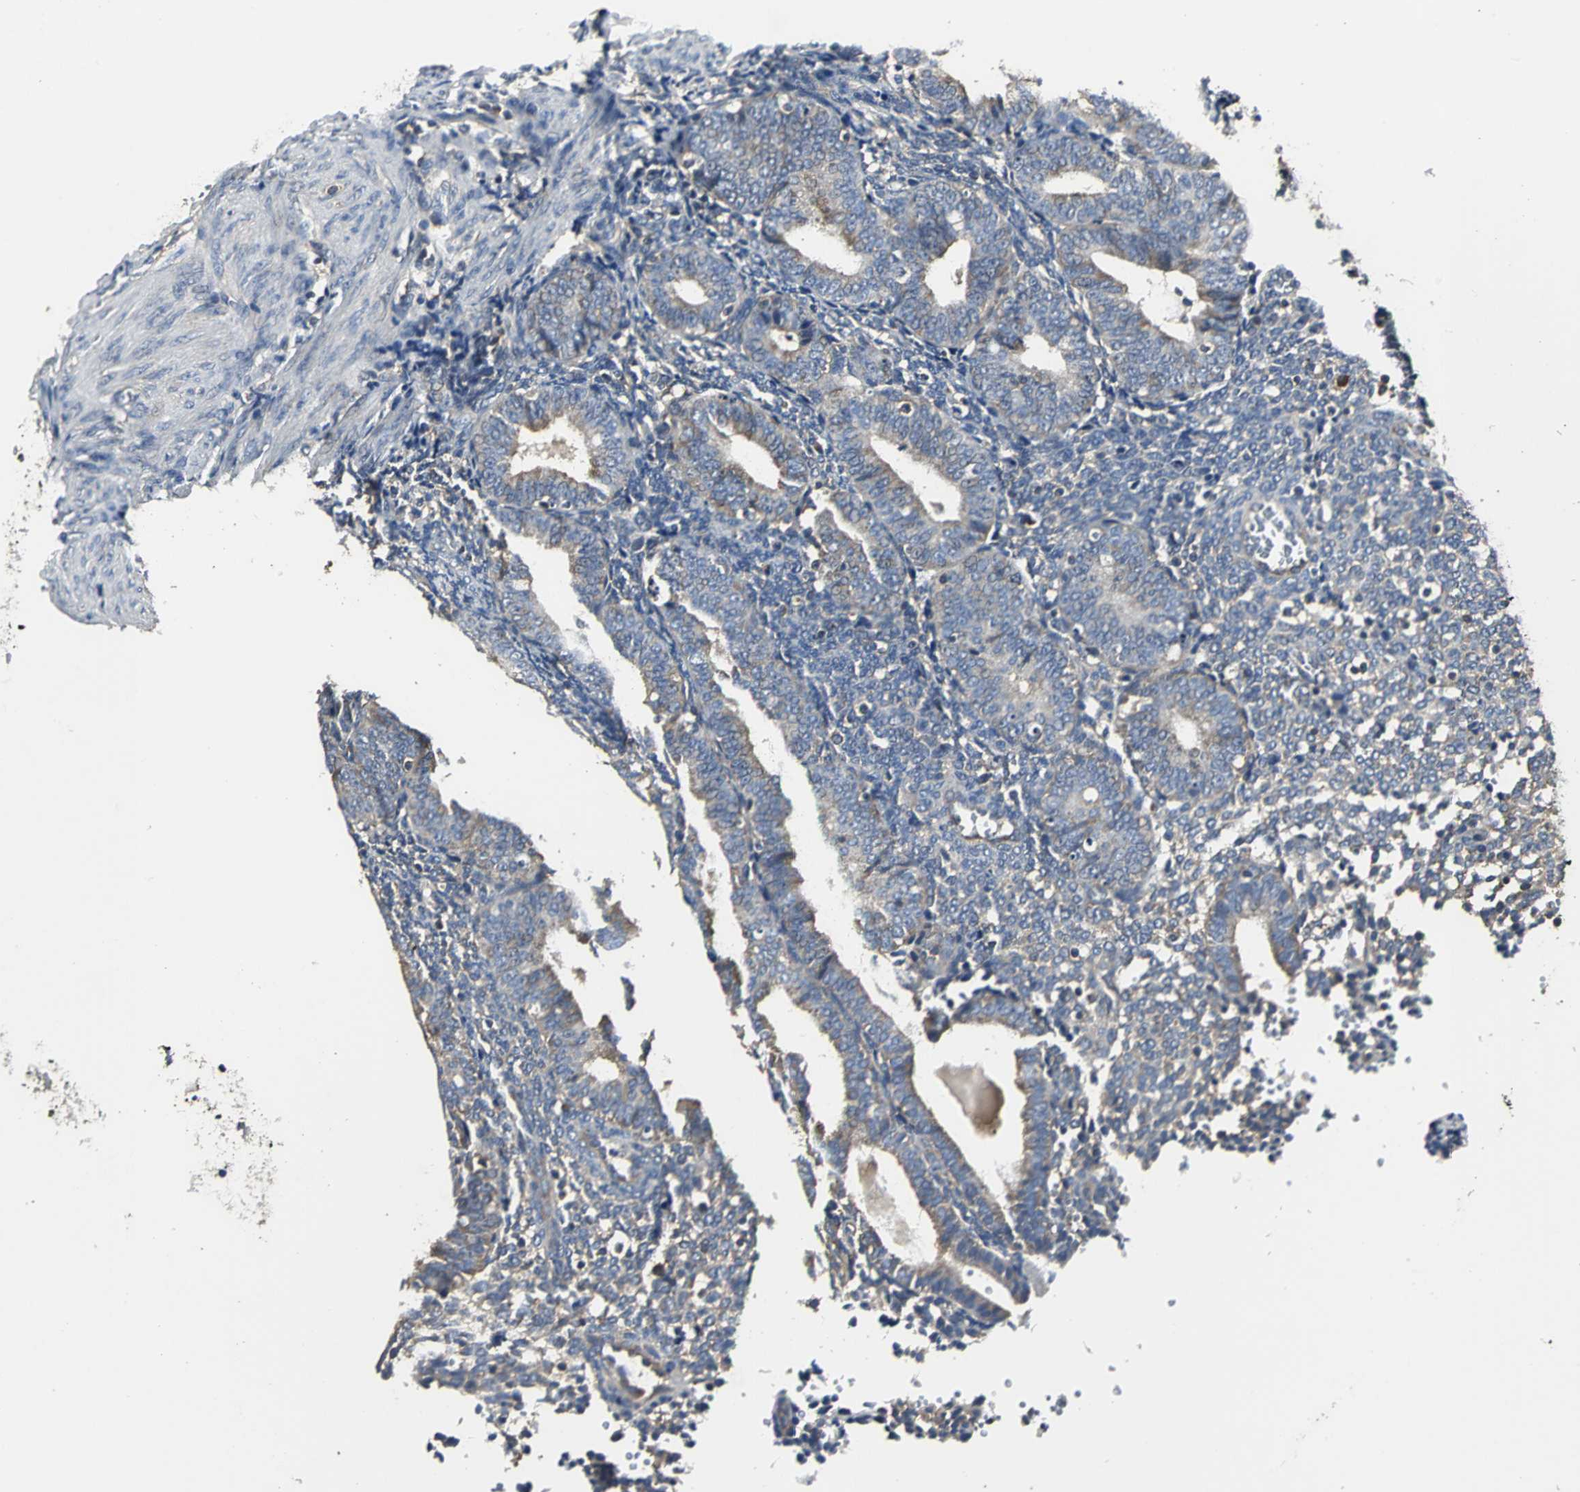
{"staining": {"intensity": "weak", "quantity": ">75%", "location": "cytoplasmic/membranous"}, "tissue": "endometrium", "cell_type": "Cells in endometrial stroma", "image_type": "normal", "snomed": [{"axis": "morphology", "description": "Normal tissue, NOS"}, {"axis": "topography", "description": "Endometrium"}], "caption": "Endometrium stained with immunohistochemistry (IHC) displays weak cytoplasmic/membranous staining in approximately >75% of cells in endometrial stroma. (brown staining indicates protein expression, while blue staining denotes nuclei).", "gene": "IRF3", "patient": {"sex": "female", "age": 61}}